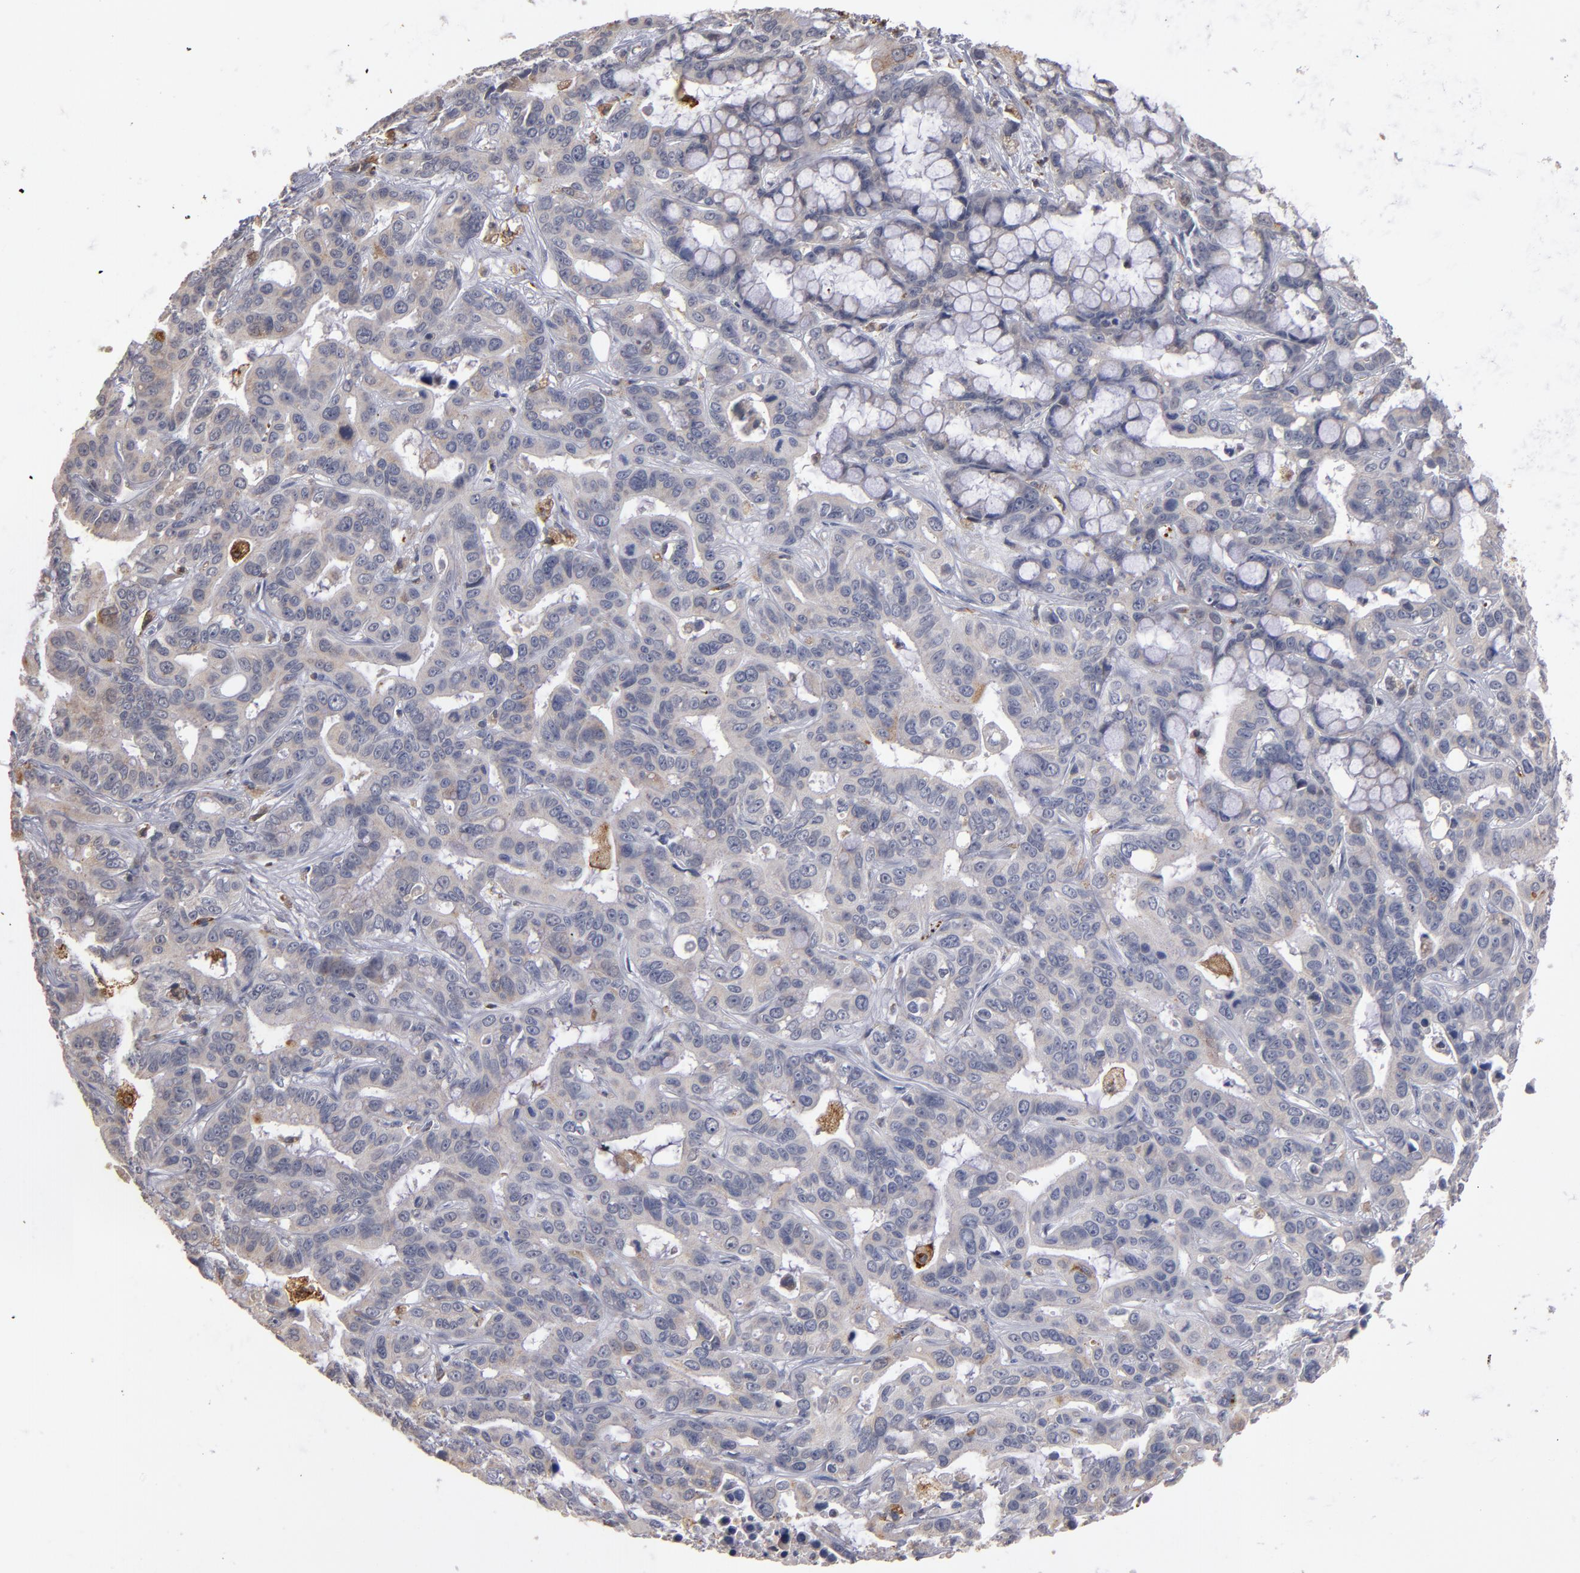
{"staining": {"intensity": "weak", "quantity": "<25%", "location": "cytoplasmic/membranous"}, "tissue": "liver cancer", "cell_type": "Tumor cells", "image_type": "cancer", "snomed": [{"axis": "morphology", "description": "Cholangiocarcinoma"}, {"axis": "topography", "description": "Liver"}], "caption": "High power microscopy photomicrograph of an immunohistochemistry micrograph of cholangiocarcinoma (liver), revealing no significant expression in tumor cells.", "gene": "SELP", "patient": {"sex": "female", "age": 65}}